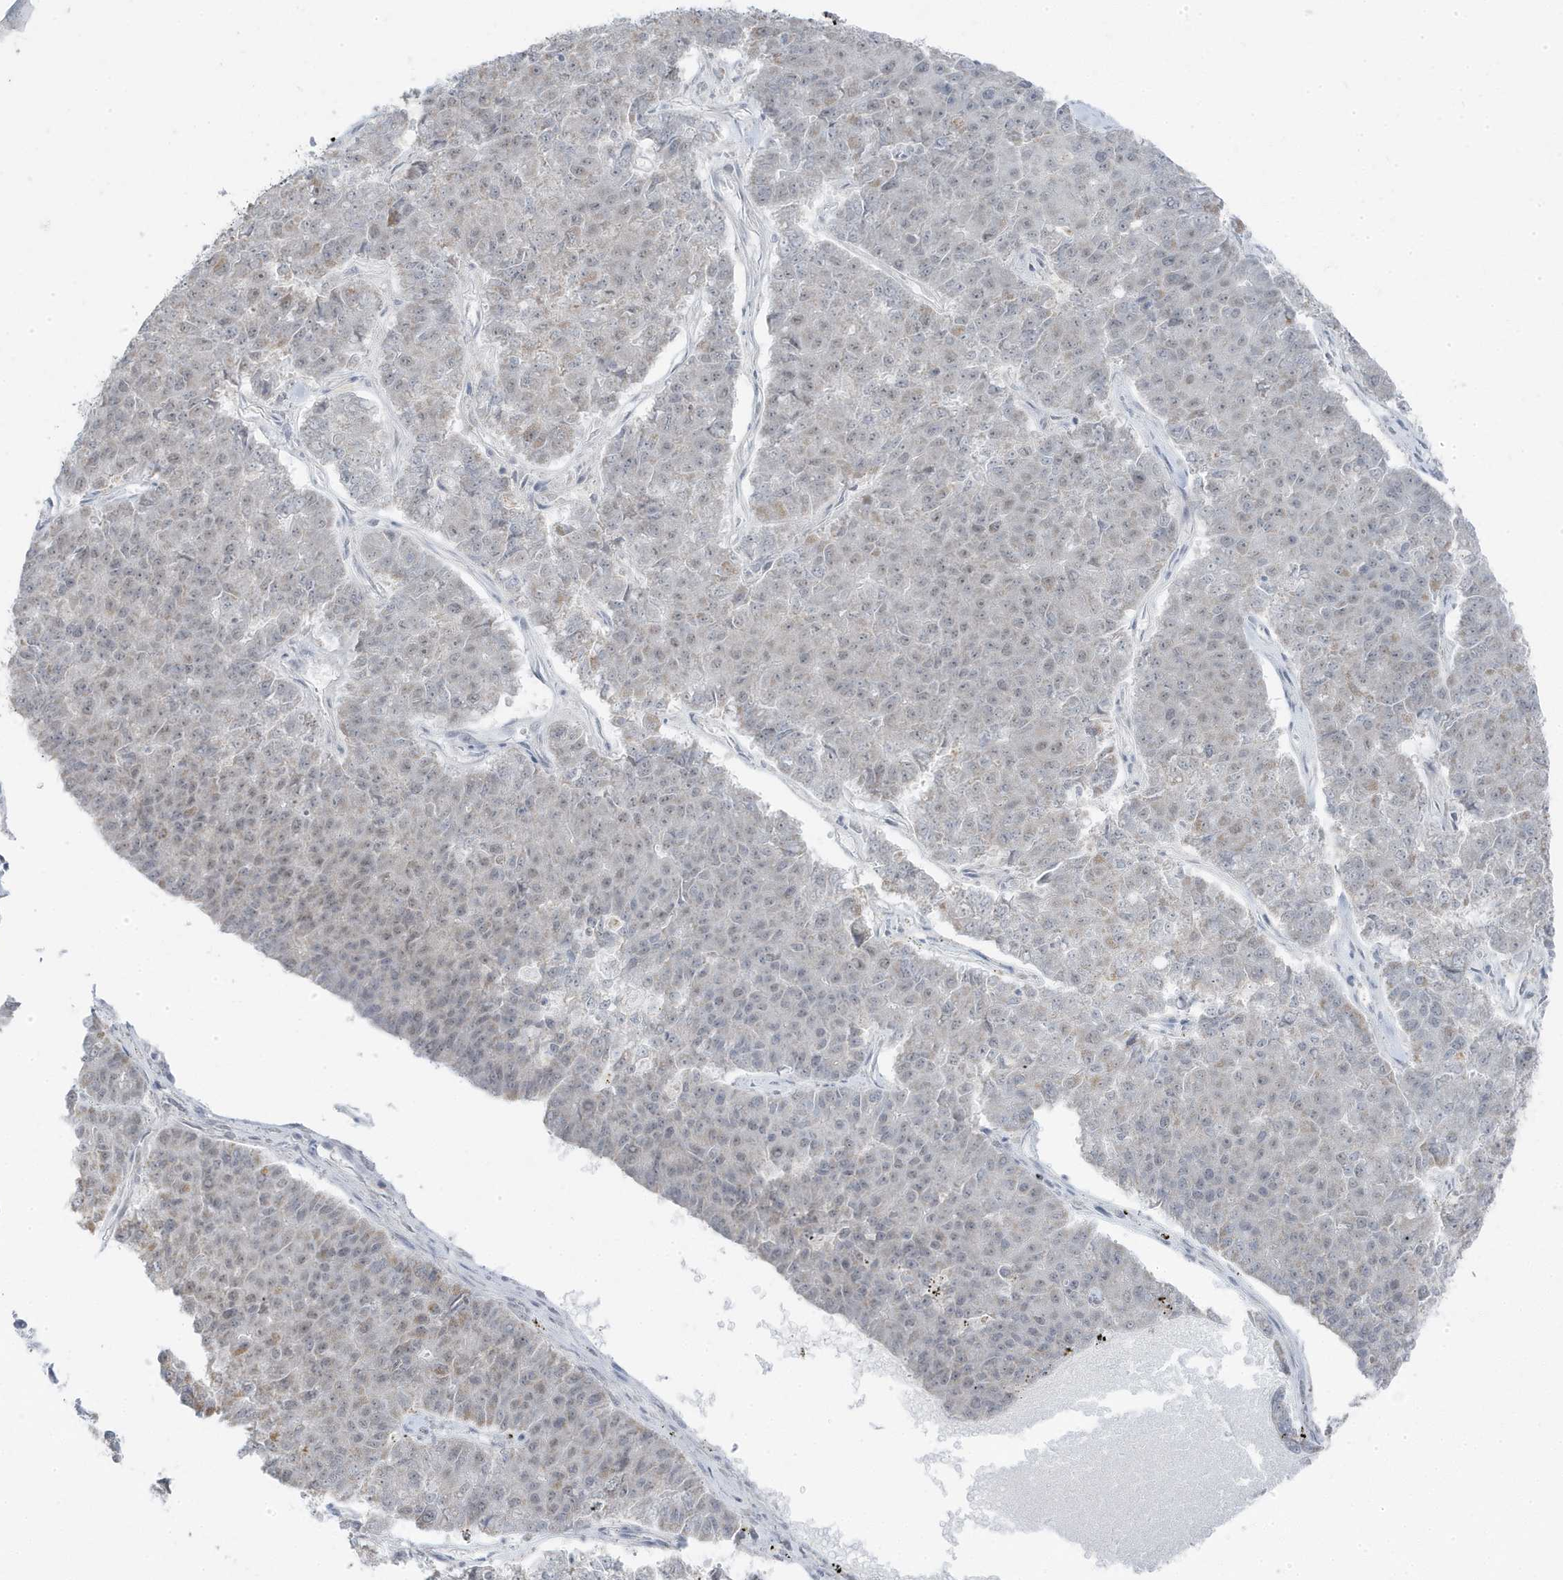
{"staining": {"intensity": "moderate", "quantity": "<25%", "location": "nuclear"}, "tissue": "pancreatic cancer", "cell_type": "Tumor cells", "image_type": "cancer", "snomed": [{"axis": "morphology", "description": "Adenocarcinoma, NOS"}, {"axis": "topography", "description": "Pancreas"}], "caption": "Pancreatic adenocarcinoma tissue demonstrates moderate nuclear positivity in about <25% of tumor cells (DAB IHC with brightfield microscopy, high magnification).", "gene": "TSEN15", "patient": {"sex": "male", "age": 50}}